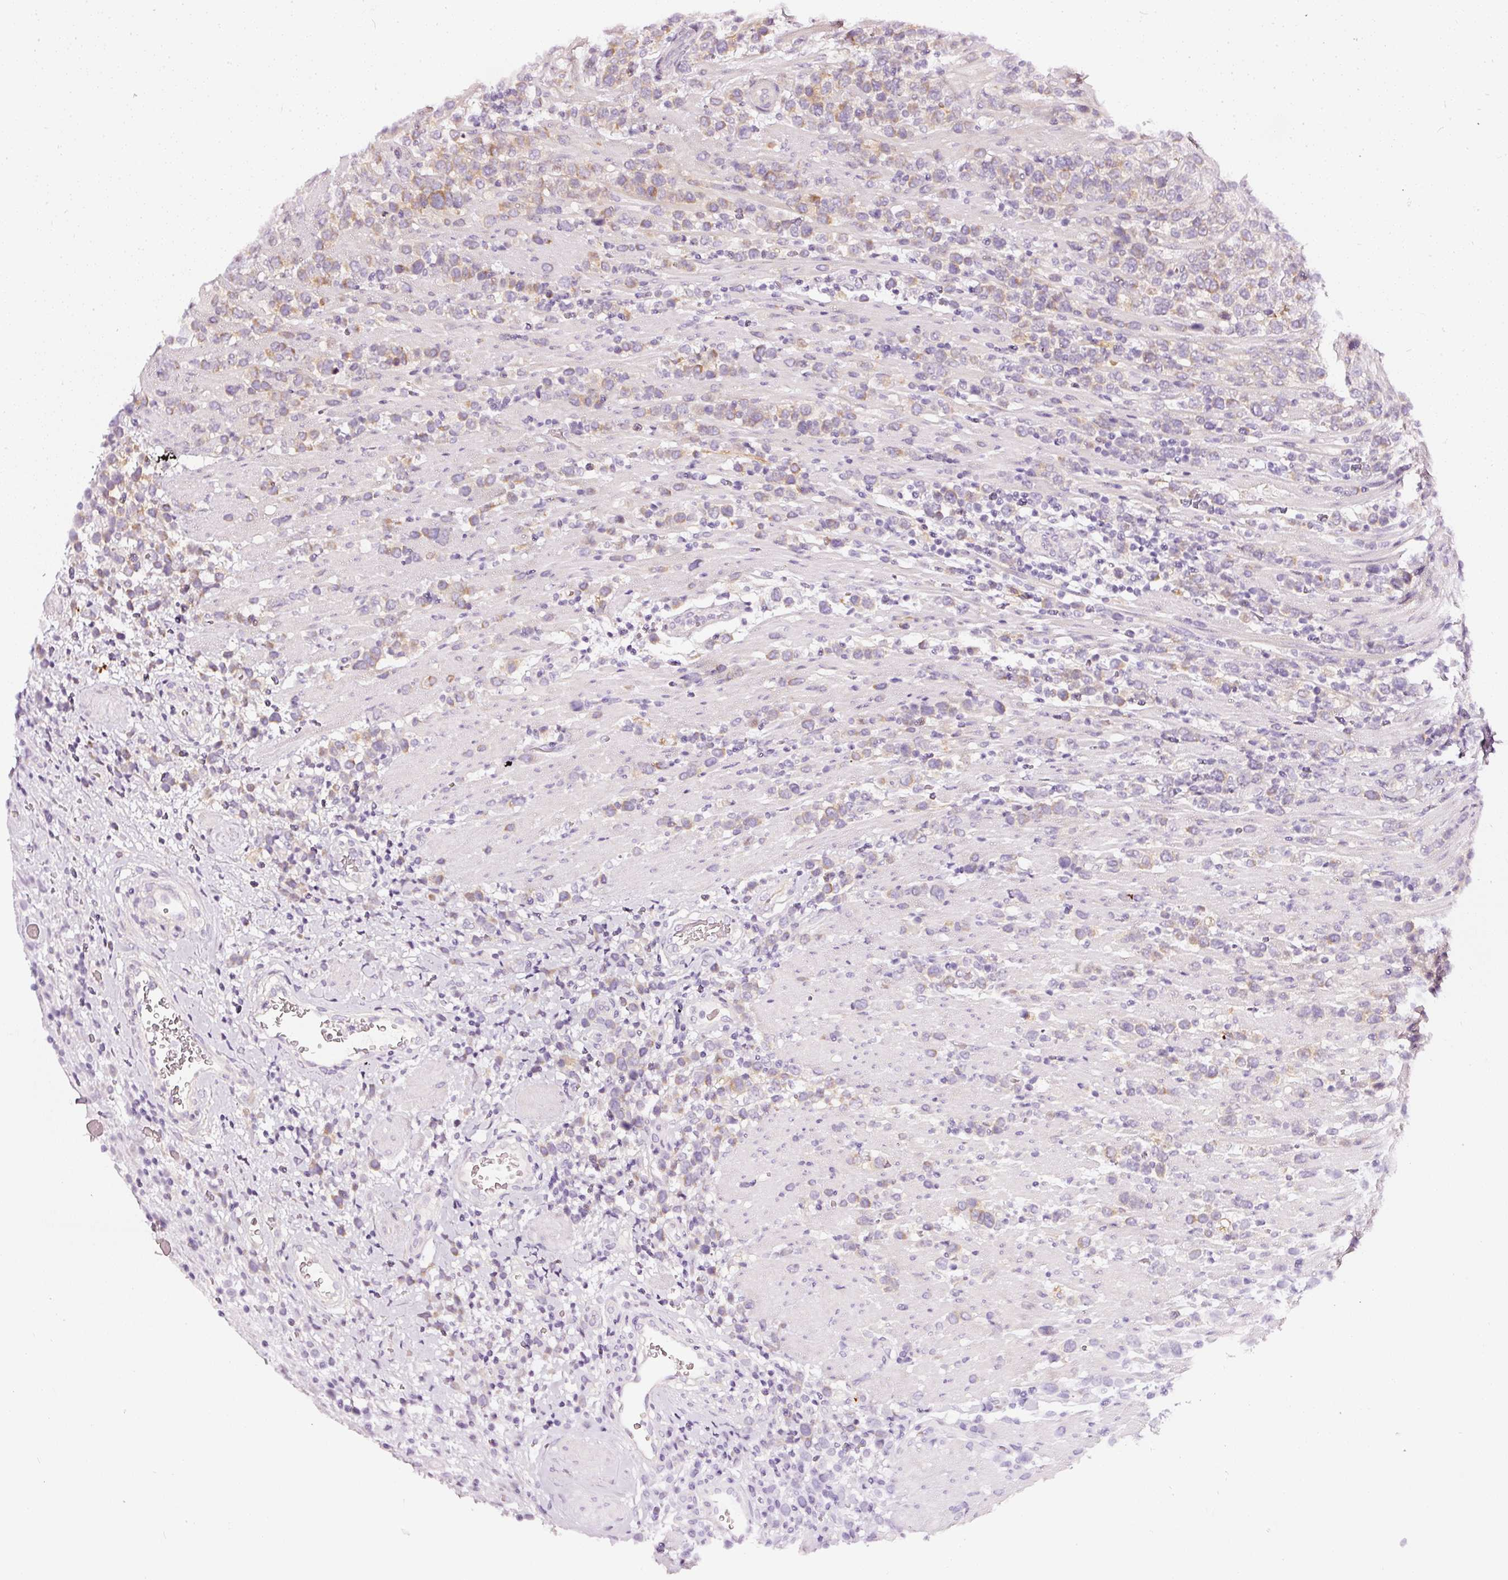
{"staining": {"intensity": "weak", "quantity": "25%-75%", "location": "cytoplasmic/membranous"}, "tissue": "lymphoma", "cell_type": "Tumor cells", "image_type": "cancer", "snomed": [{"axis": "morphology", "description": "Malignant lymphoma, non-Hodgkin's type, High grade"}, {"axis": "topography", "description": "Soft tissue"}], "caption": "DAB immunohistochemical staining of human malignant lymphoma, non-Hodgkin's type (high-grade) reveals weak cytoplasmic/membranous protein staining in approximately 25%-75% of tumor cells. (DAB (3,3'-diaminobenzidine) IHC with brightfield microscopy, high magnification).", "gene": "CNP", "patient": {"sex": "female", "age": 56}}